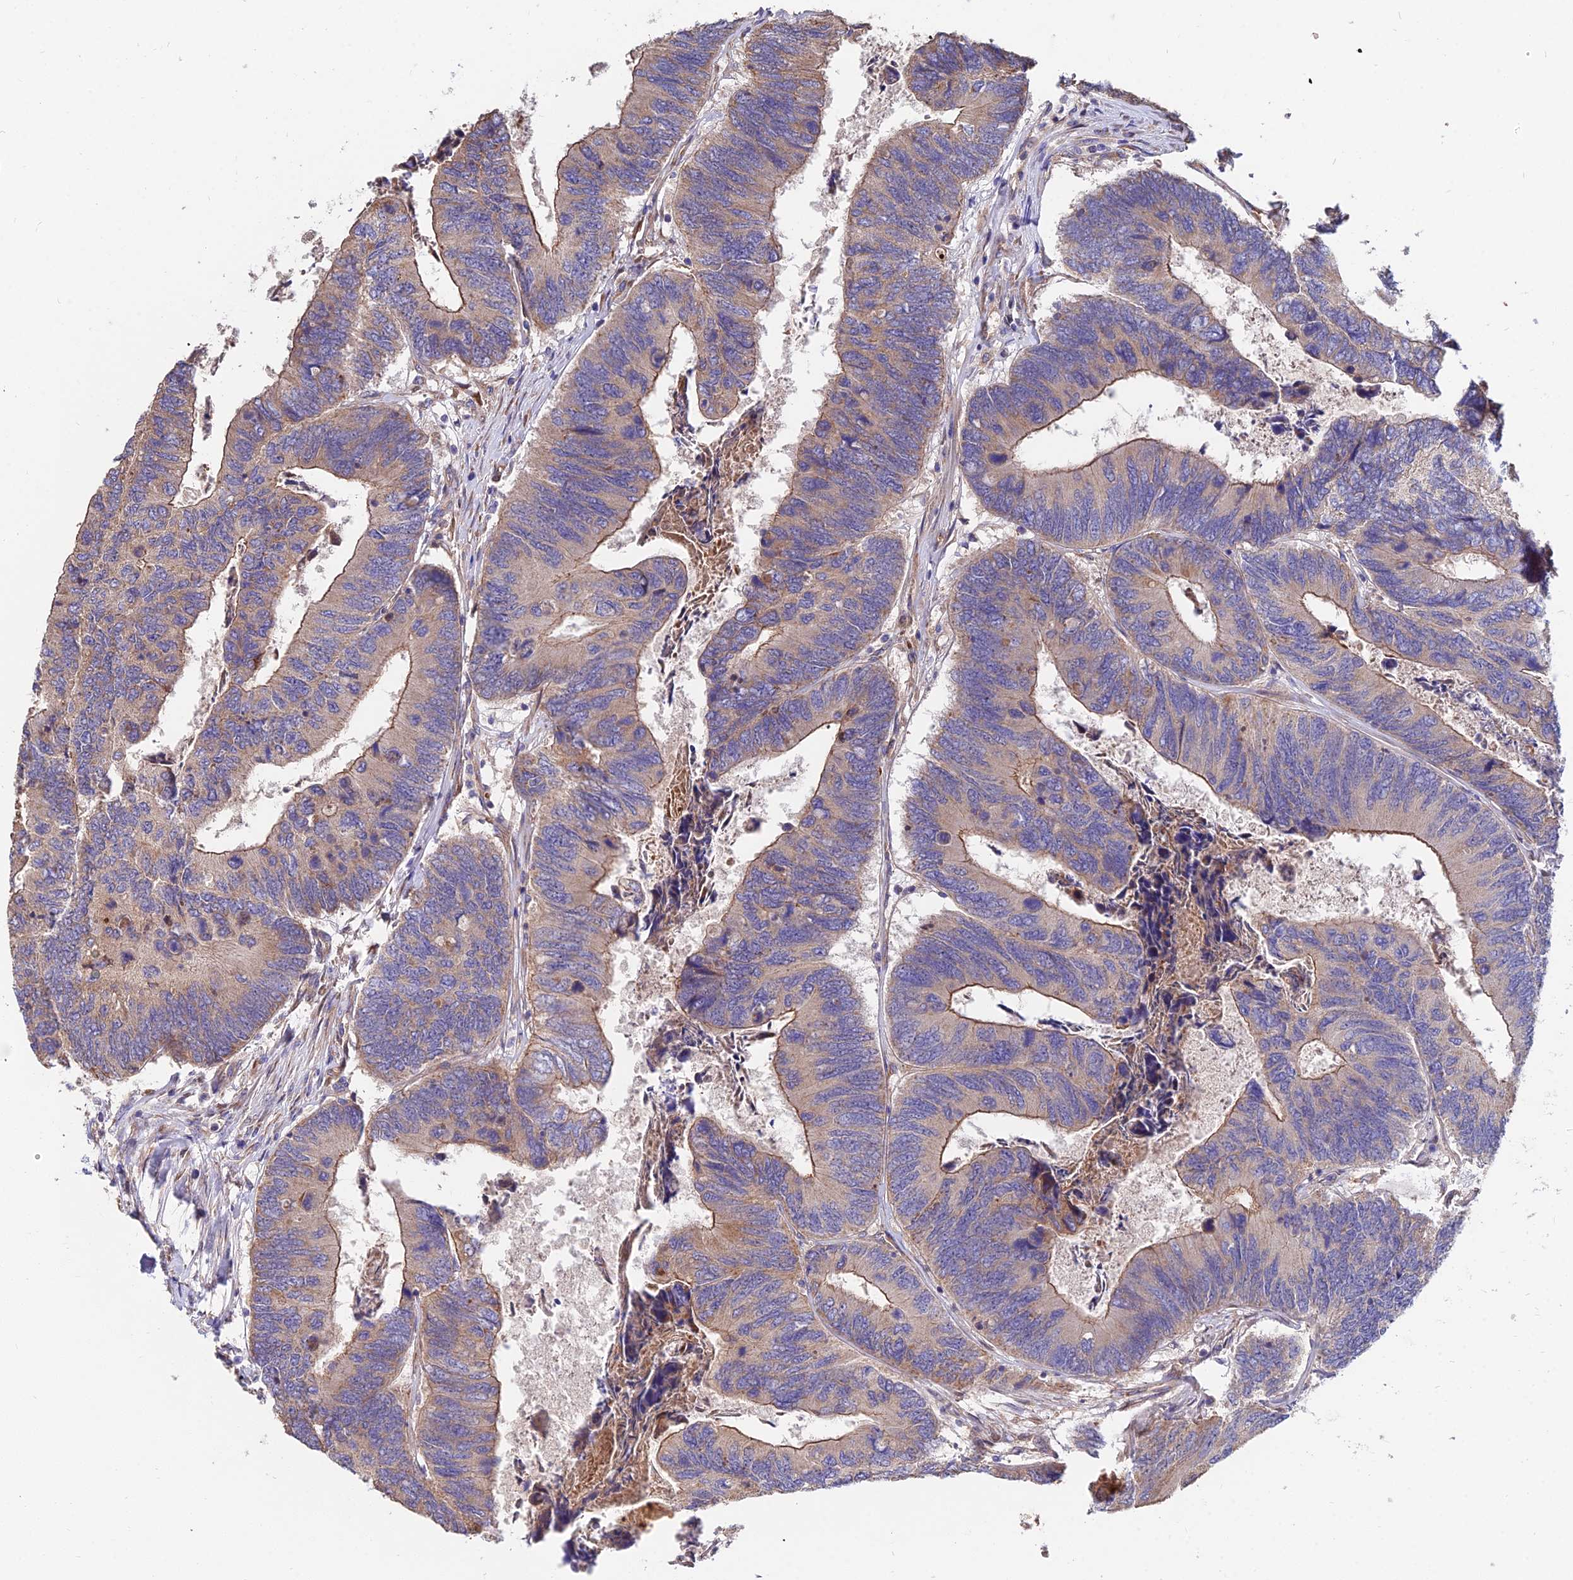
{"staining": {"intensity": "moderate", "quantity": "25%-75%", "location": "cytoplasmic/membranous"}, "tissue": "colorectal cancer", "cell_type": "Tumor cells", "image_type": "cancer", "snomed": [{"axis": "morphology", "description": "Adenocarcinoma, NOS"}, {"axis": "topography", "description": "Colon"}], "caption": "Colorectal adenocarcinoma stained with a protein marker shows moderate staining in tumor cells.", "gene": "CDC37L1", "patient": {"sex": "female", "age": 67}}